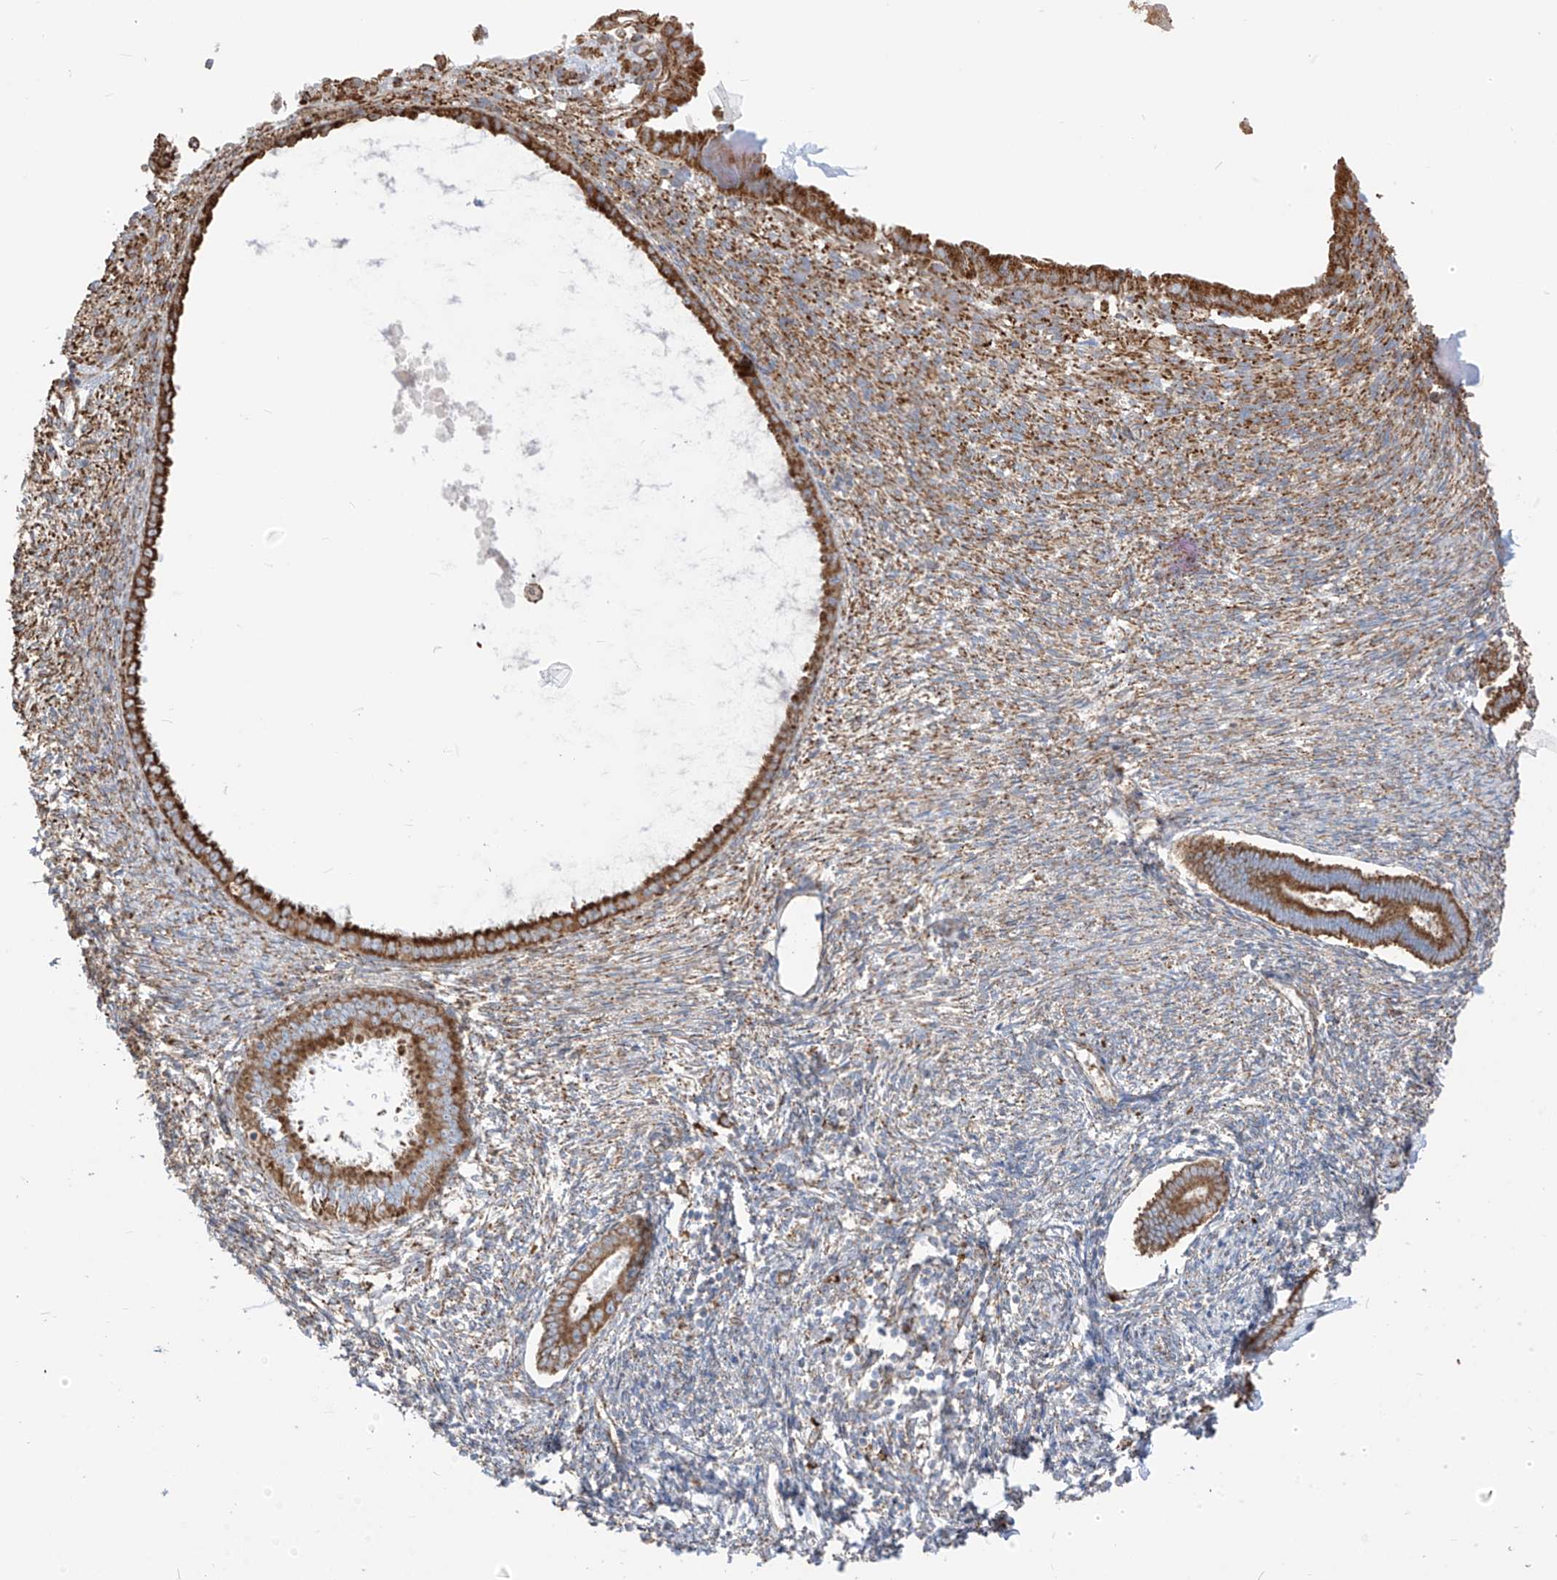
{"staining": {"intensity": "moderate", "quantity": "25%-75%", "location": "cytoplasmic/membranous"}, "tissue": "endometrium", "cell_type": "Cells in endometrial stroma", "image_type": "normal", "snomed": [{"axis": "morphology", "description": "Normal tissue, NOS"}, {"axis": "topography", "description": "Endometrium"}], "caption": "Normal endometrium demonstrates moderate cytoplasmic/membranous positivity in about 25%-75% of cells in endometrial stroma, visualized by immunohistochemistry.", "gene": "PDIA6", "patient": {"sex": "female", "age": 56}}